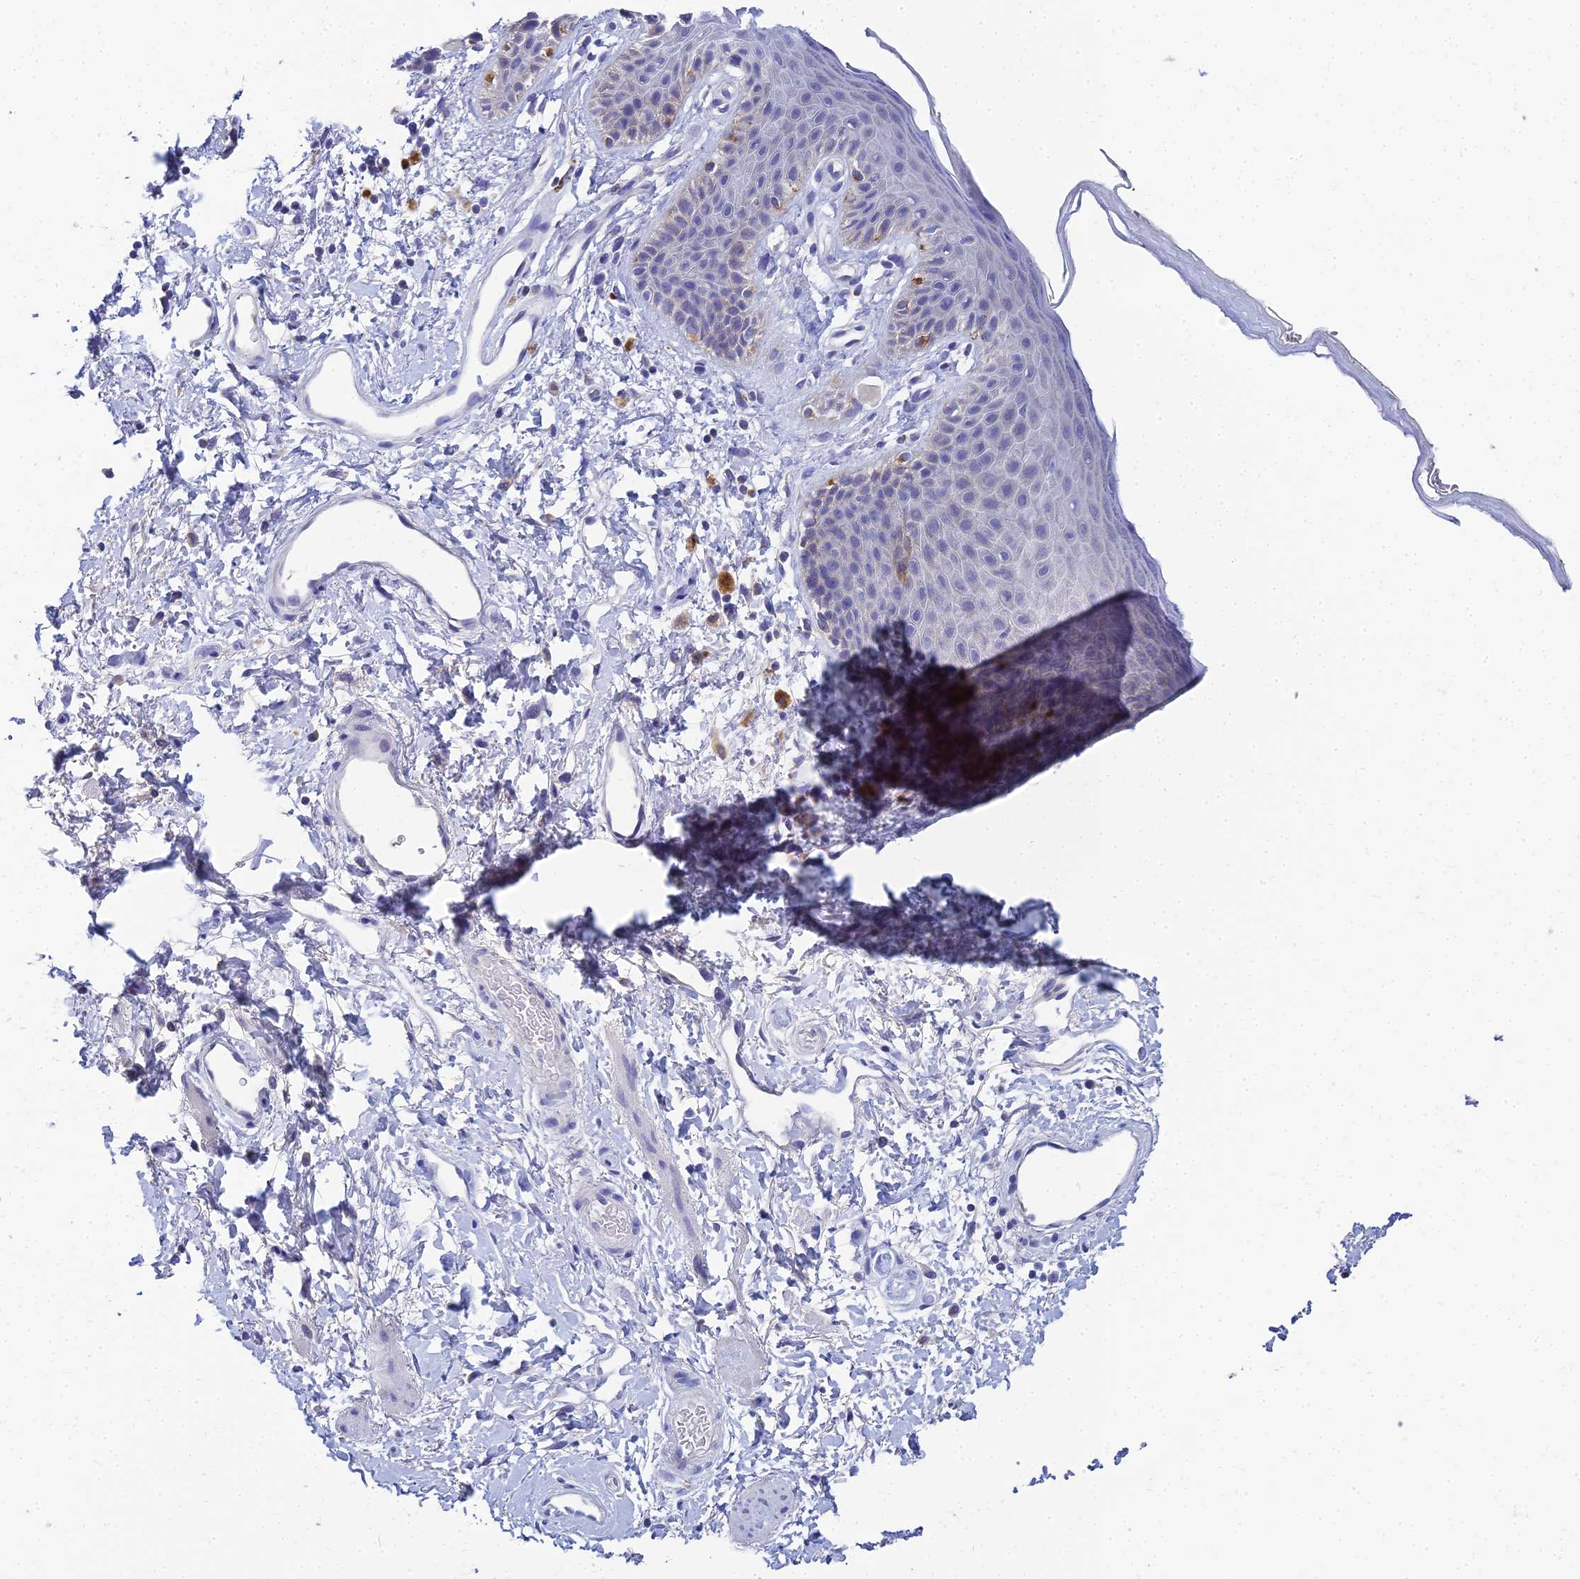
{"staining": {"intensity": "weak", "quantity": "<25%", "location": "cytoplasmic/membranous"}, "tissue": "skin", "cell_type": "Epidermal cells", "image_type": "normal", "snomed": [{"axis": "morphology", "description": "Normal tissue, NOS"}, {"axis": "topography", "description": "Anal"}], "caption": "Immunohistochemistry (IHC) histopathology image of normal skin stained for a protein (brown), which exhibits no positivity in epidermal cells.", "gene": "NPY", "patient": {"sex": "female", "age": 46}}